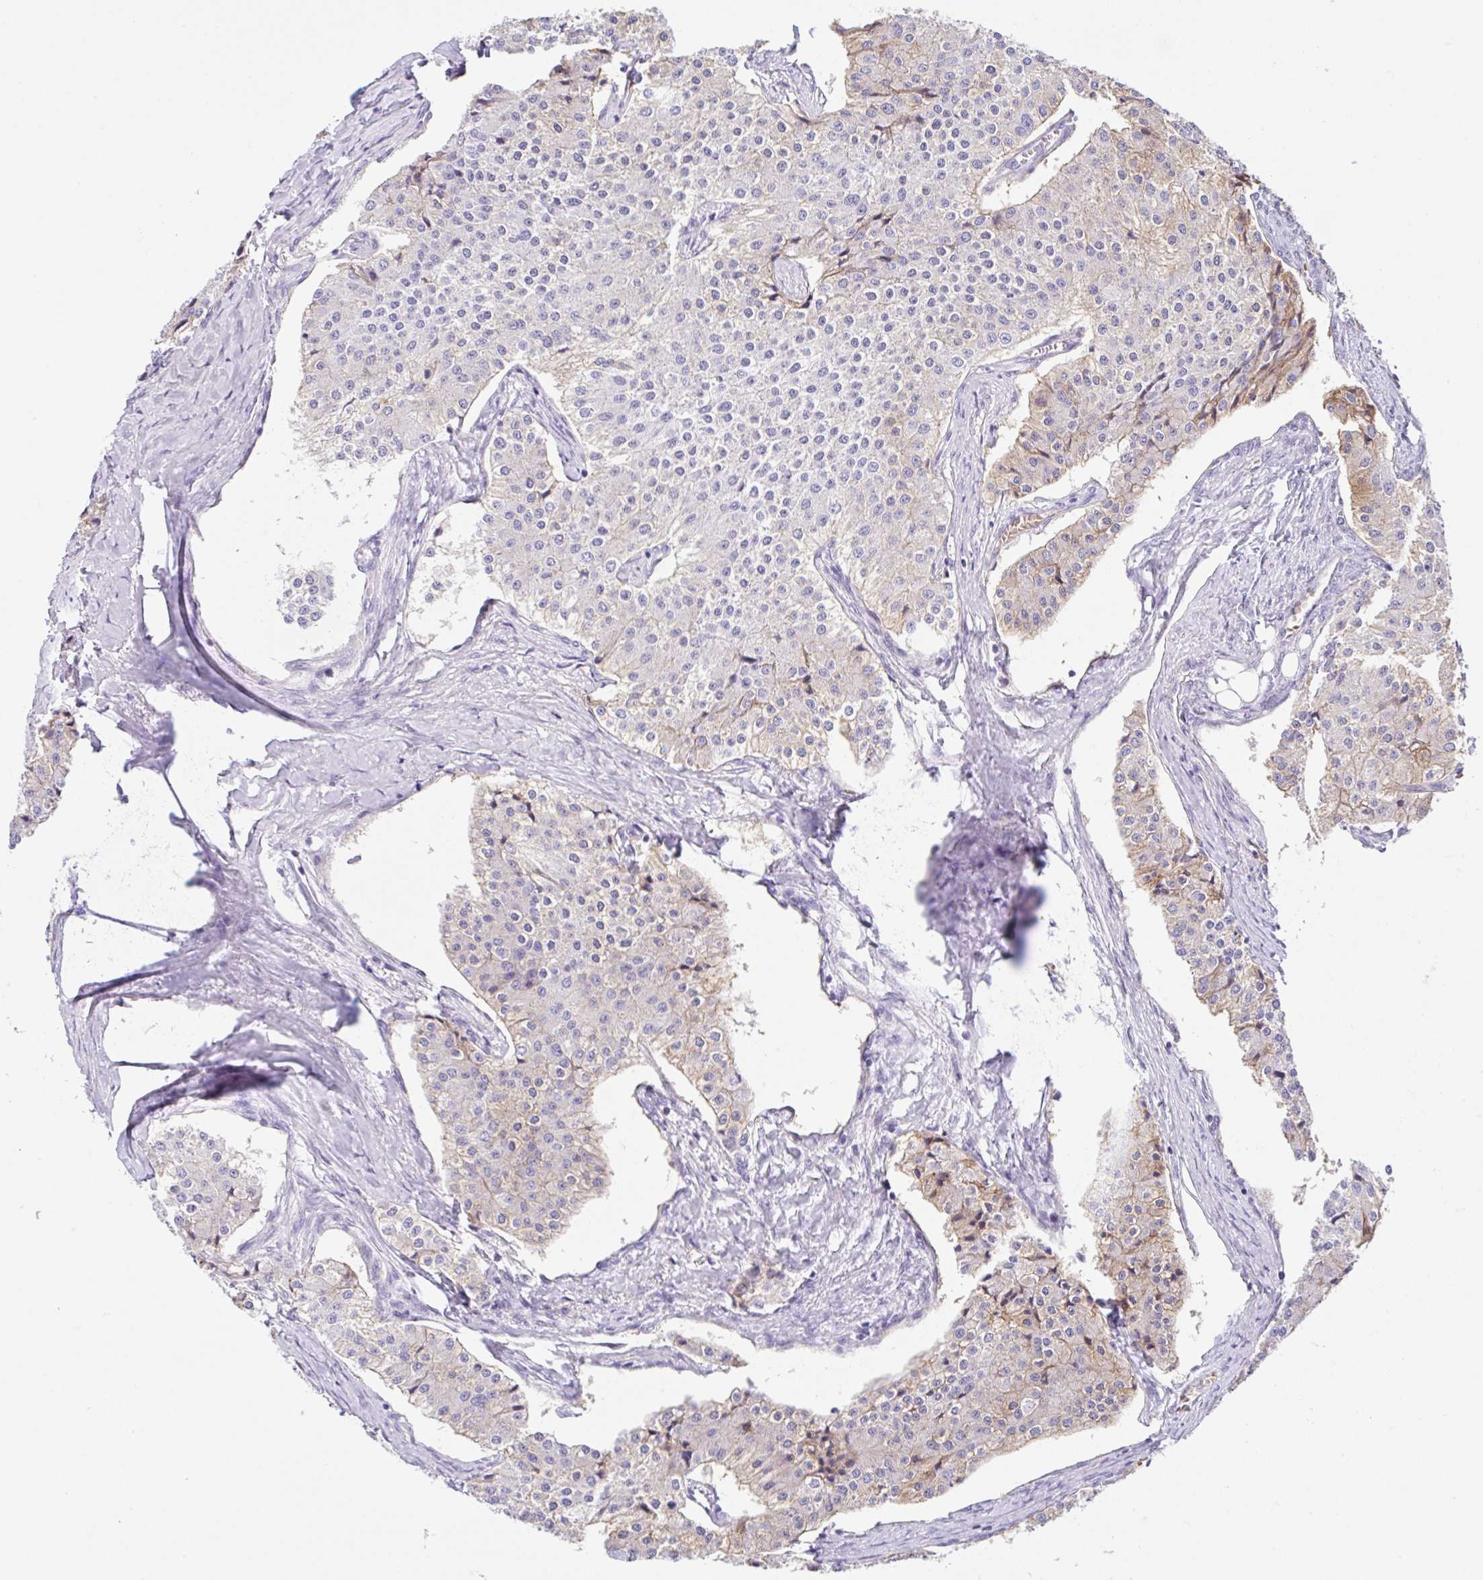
{"staining": {"intensity": "weak", "quantity": "<25%", "location": "cytoplasmic/membranous"}, "tissue": "carcinoid", "cell_type": "Tumor cells", "image_type": "cancer", "snomed": [{"axis": "morphology", "description": "Carcinoid, malignant, NOS"}, {"axis": "topography", "description": "Colon"}], "caption": "Human carcinoid (malignant) stained for a protein using immunohistochemistry reveals no expression in tumor cells.", "gene": "RRM2", "patient": {"sex": "female", "age": 52}}